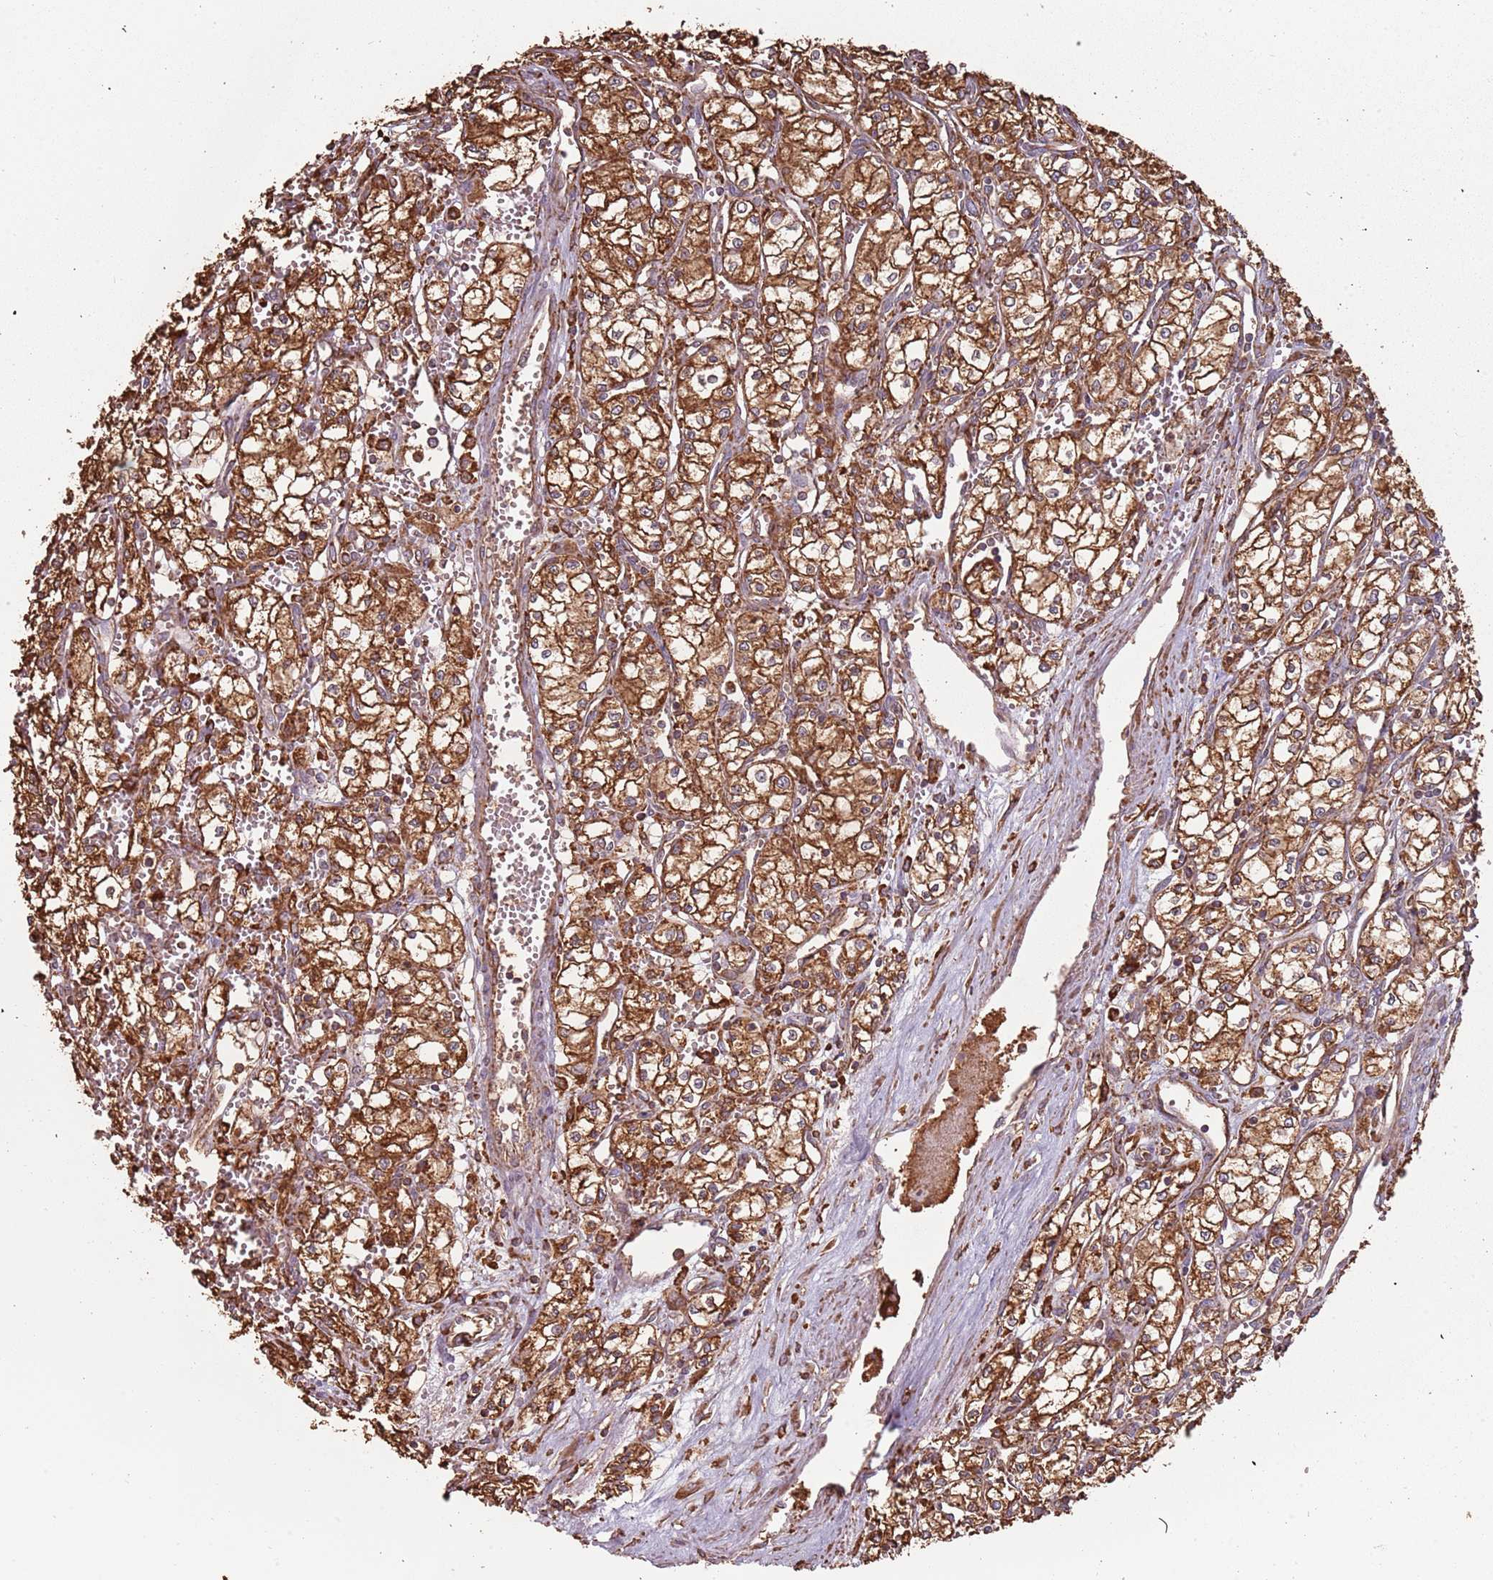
{"staining": {"intensity": "strong", "quantity": ">75%", "location": "cytoplasmic/membranous"}, "tissue": "renal cancer", "cell_type": "Tumor cells", "image_type": "cancer", "snomed": [{"axis": "morphology", "description": "Adenocarcinoma, NOS"}, {"axis": "topography", "description": "Kidney"}], "caption": "Human renal adenocarcinoma stained with a brown dye shows strong cytoplasmic/membranous positive expression in about >75% of tumor cells.", "gene": "ATOSB", "patient": {"sex": "male", "age": 59}}